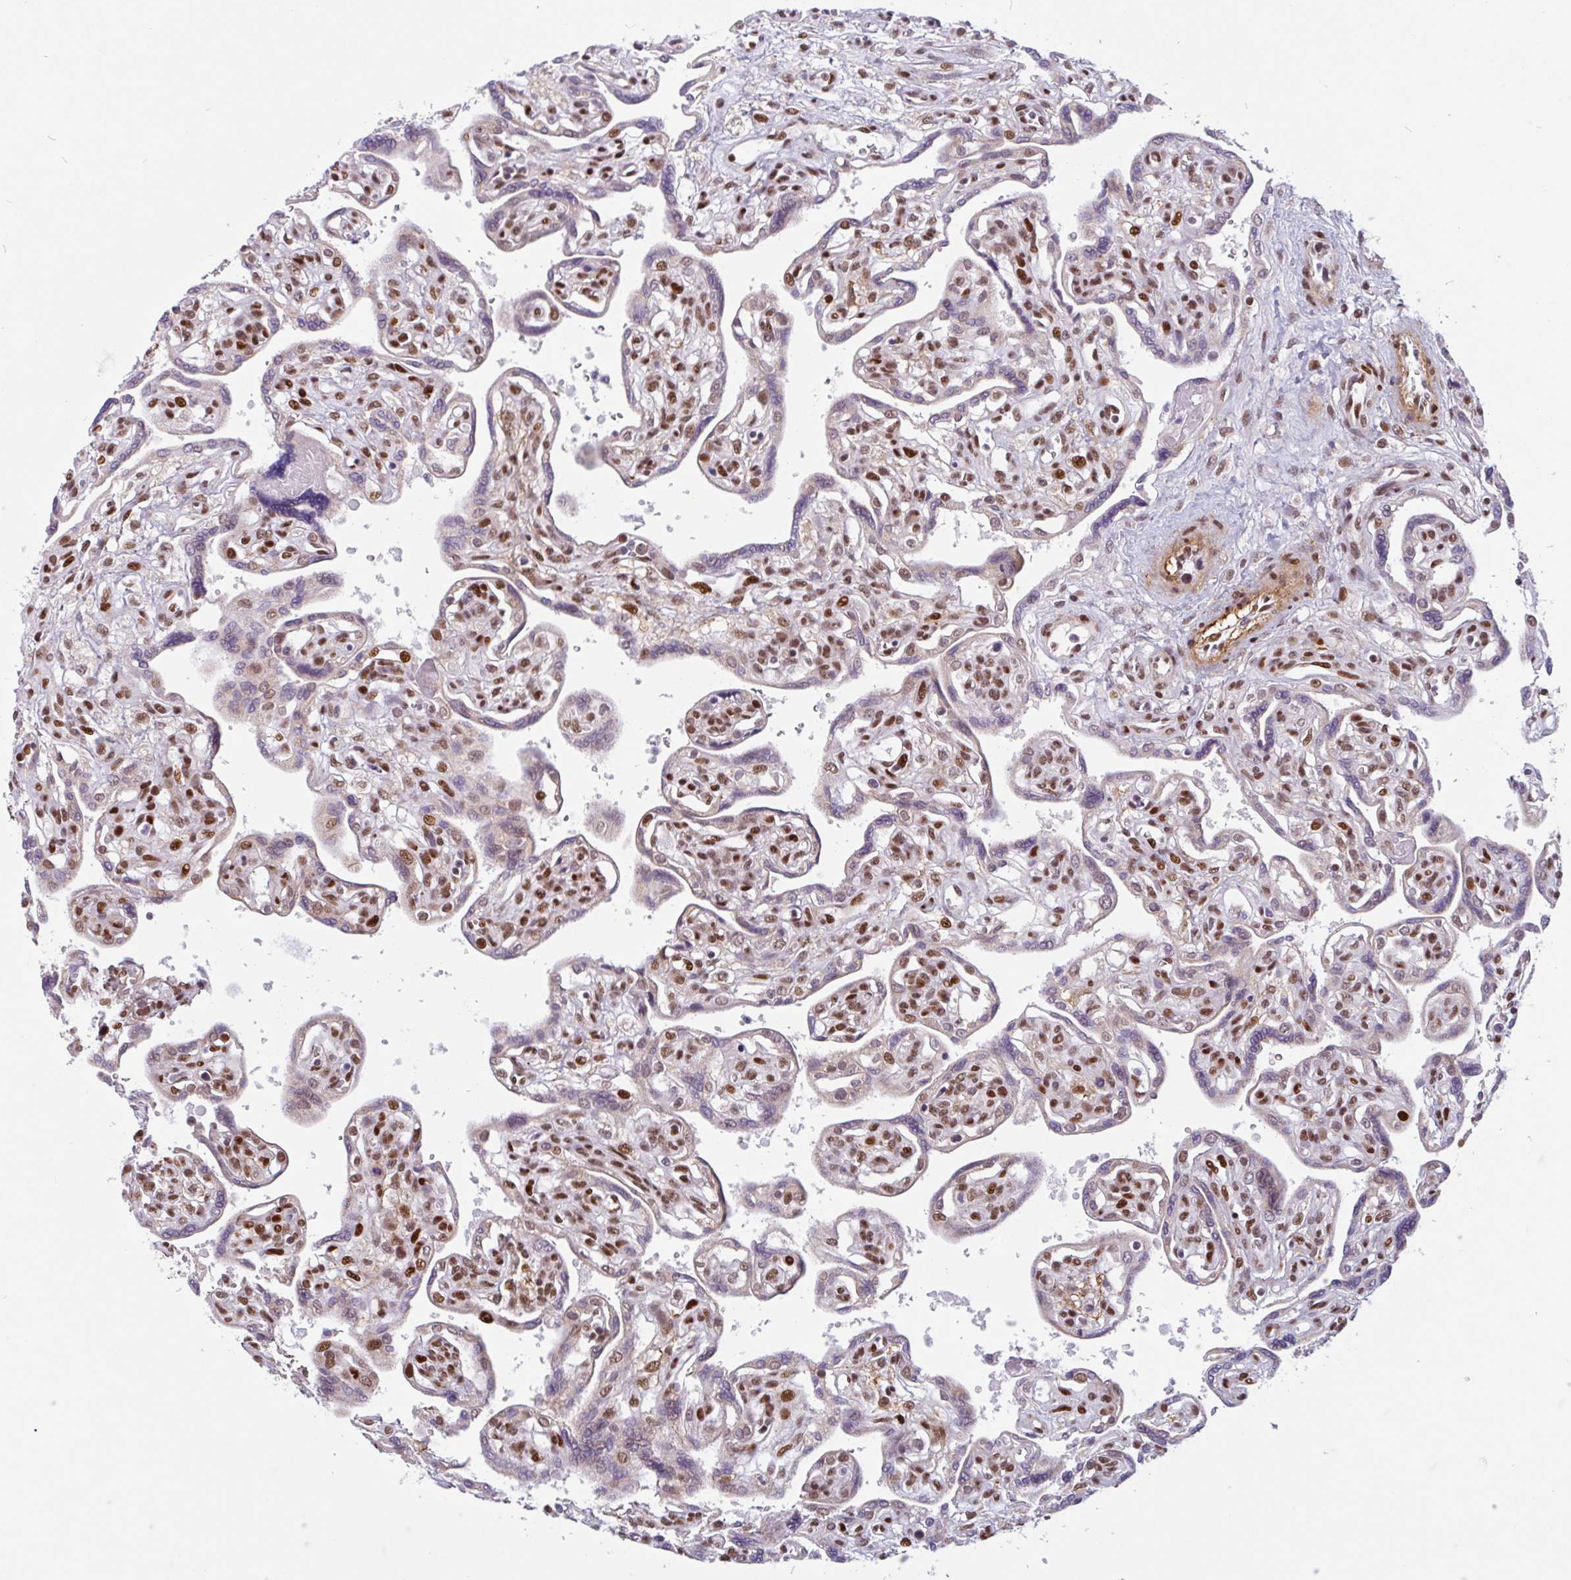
{"staining": {"intensity": "moderate", "quantity": ">75%", "location": "nuclear"}, "tissue": "placenta", "cell_type": "Decidual cells", "image_type": "normal", "snomed": [{"axis": "morphology", "description": "Normal tissue, NOS"}, {"axis": "topography", "description": "Placenta"}], "caption": "Moderate nuclear staining for a protein is seen in approximately >75% of decidual cells of unremarkable placenta using IHC.", "gene": "TMEM119", "patient": {"sex": "female", "age": 39}}